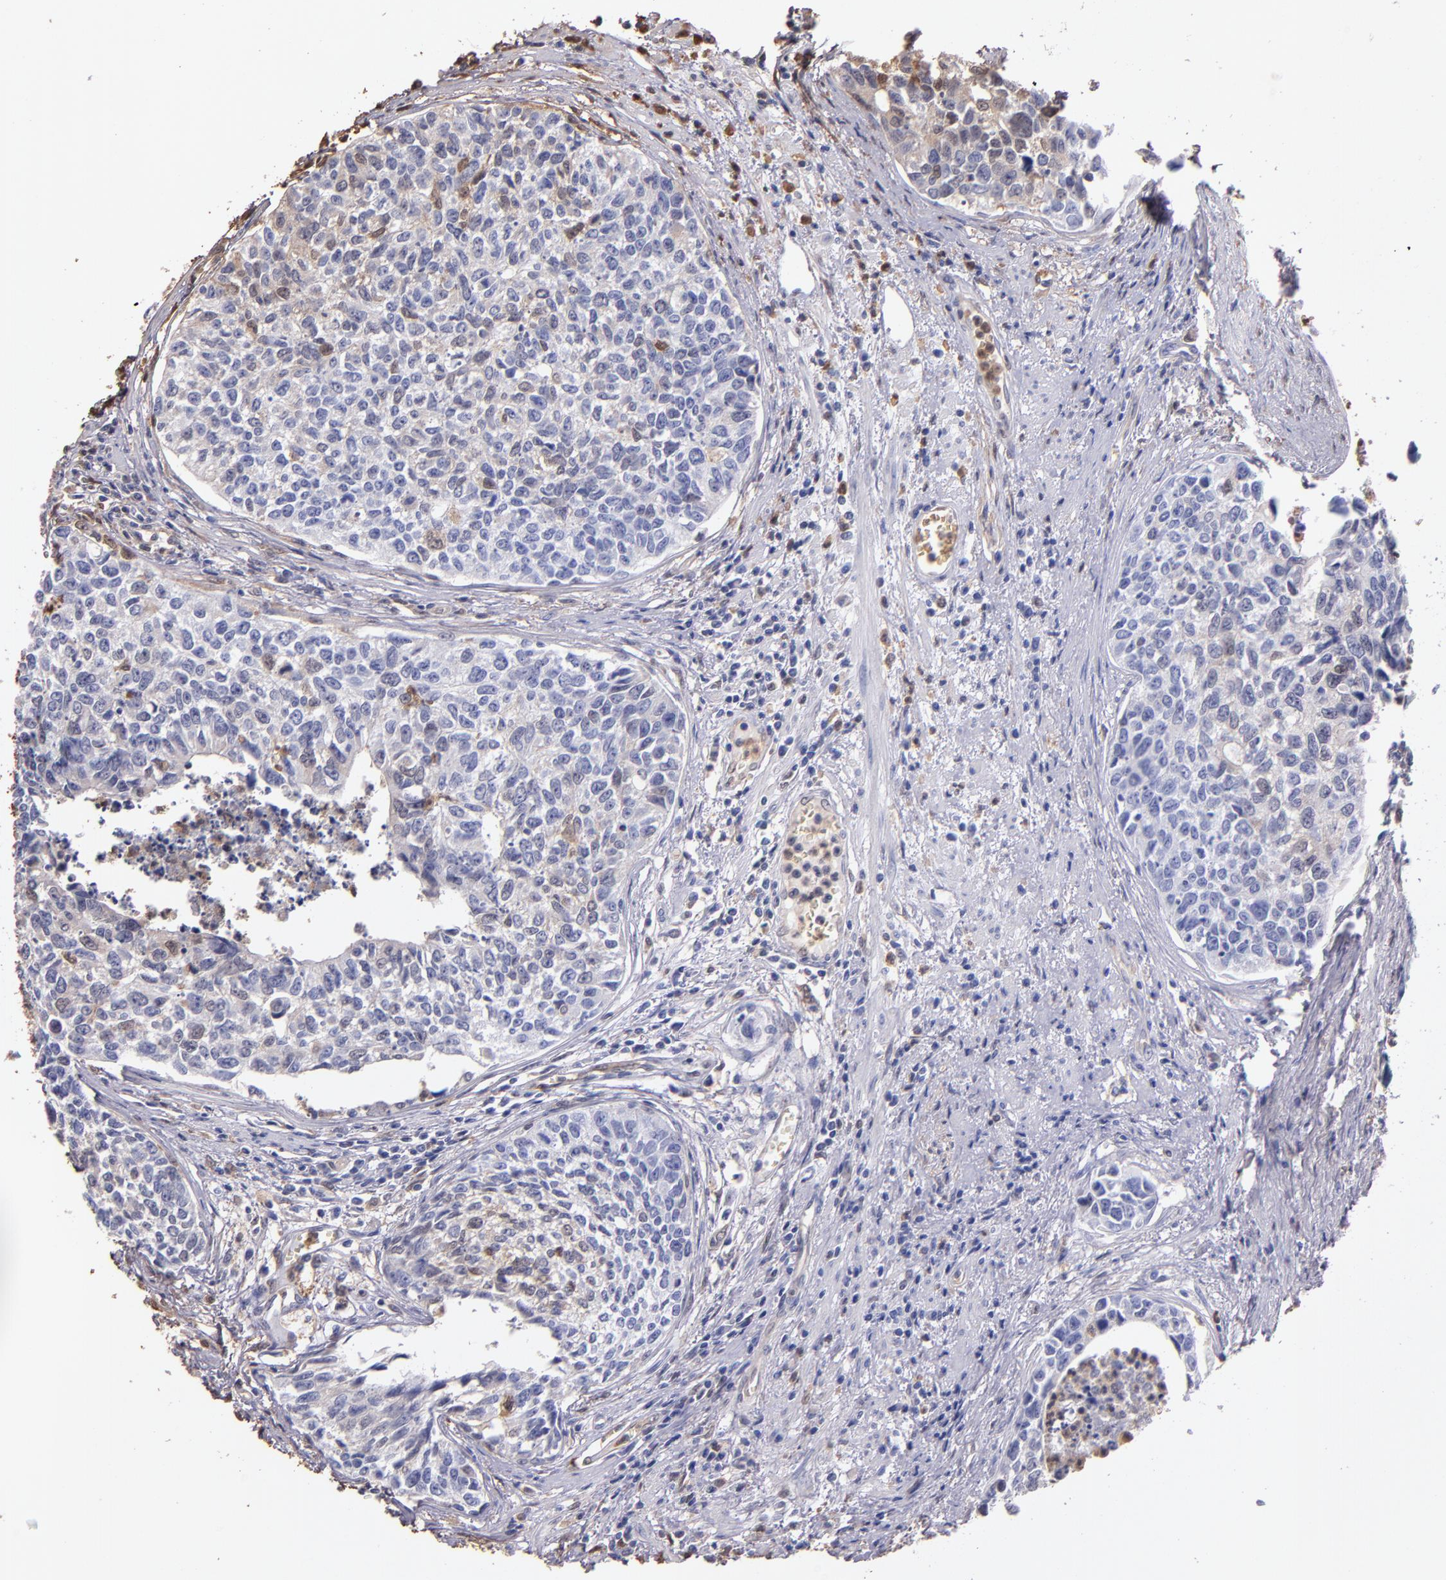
{"staining": {"intensity": "moderate", "quantity": "<25%", "location": "cytoplasmic/membranous"}, "tissue": "urothelial cancer", "cell_type": "Tumor cells", "image_type": "cancer", "snomed": [{"axis": "morphology", "description": "Urothelial carcinoma, High grade"}, {"axis": "topography", "description": "Urinary bladder"}], "caption": "DAB (3,3'-diaminobenzidine) immunohistochemical staining of human urothelial cancer shows moderate cytoplasmic/membranous protein expression in about <25% of tumor cells.", "gene": "S100A6", "patient": {"sex": "male", "age": 81}}